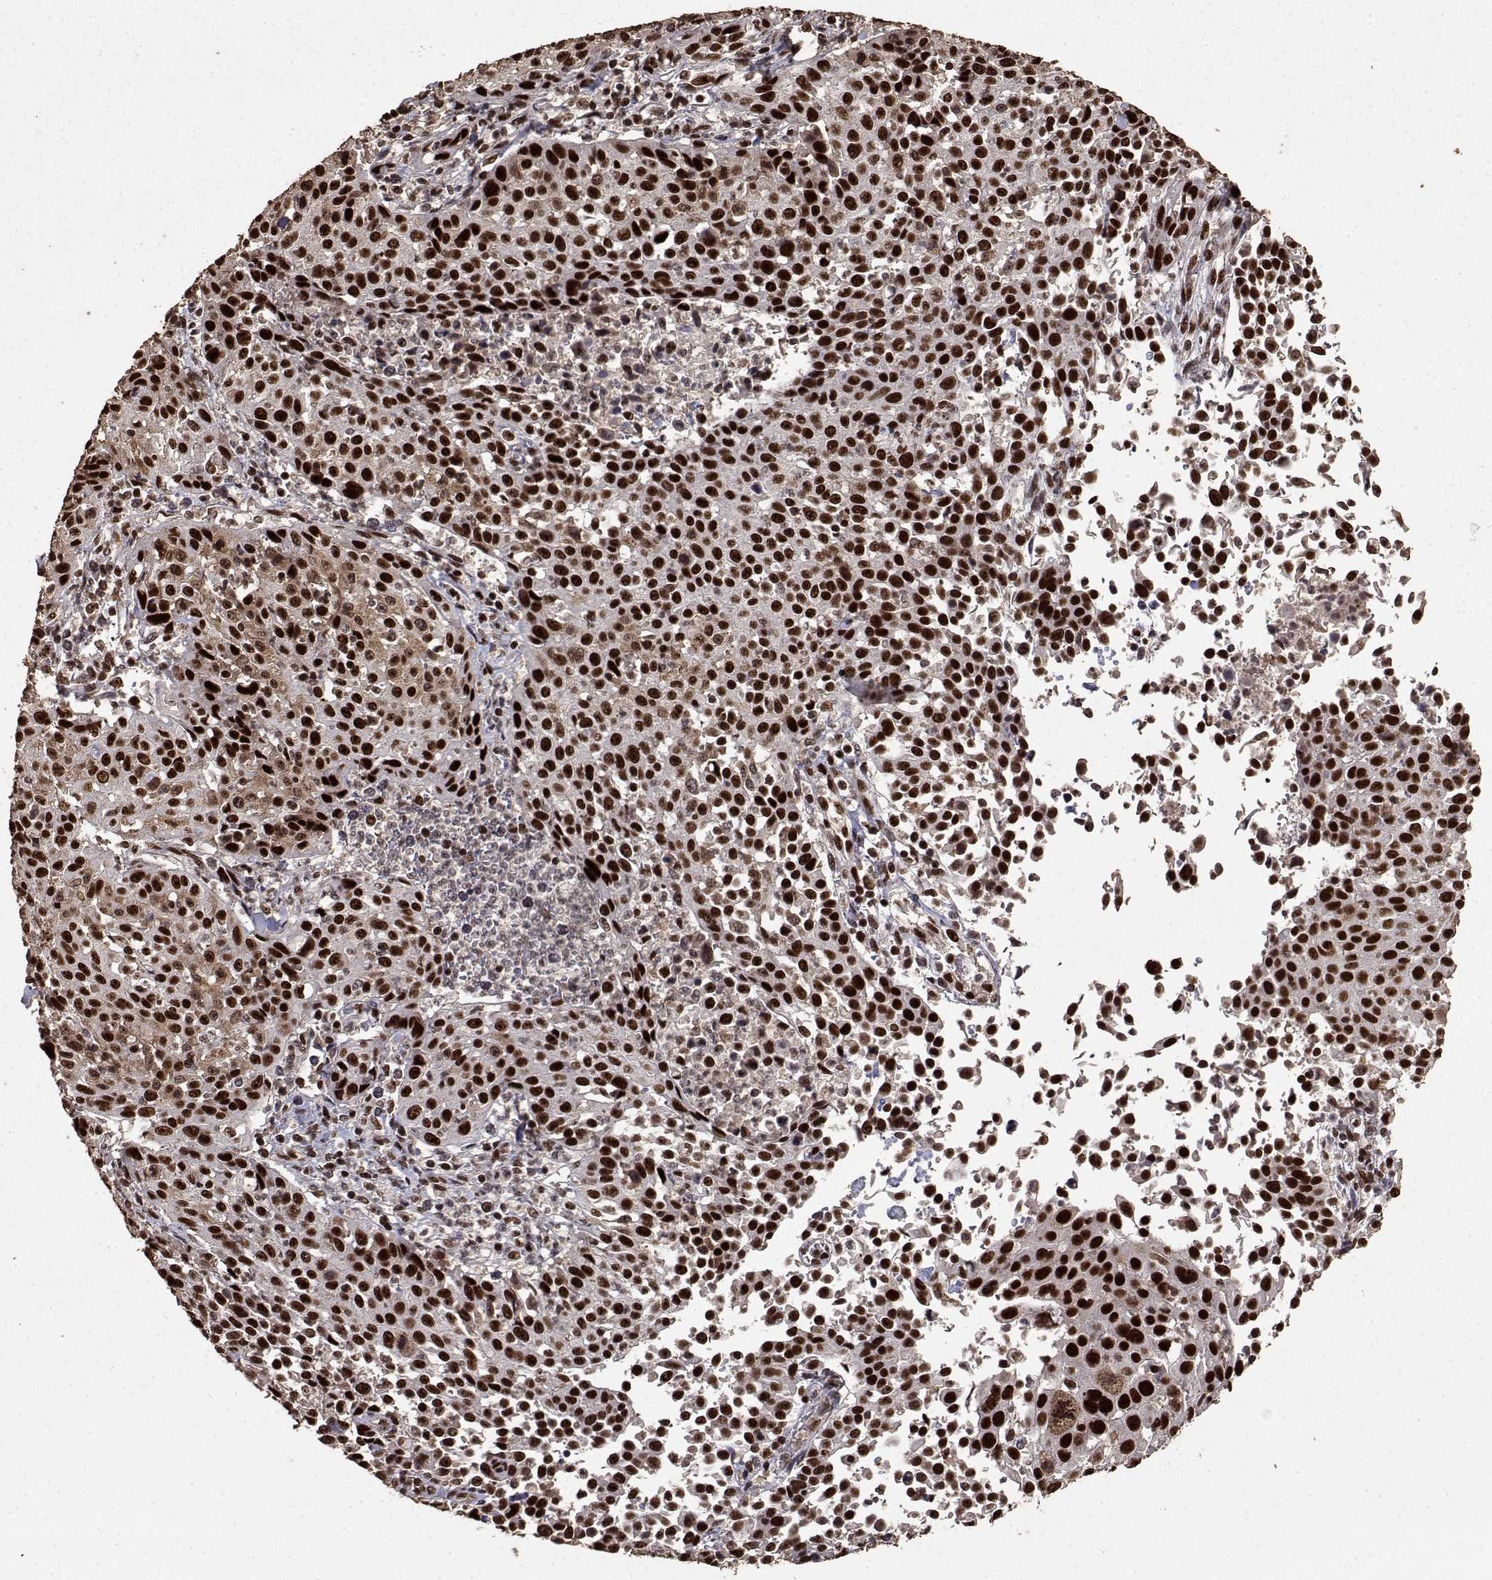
{"staining": {"intensity": "strong", "quantity": ">75%", "location": "nuclear"}, "tissue": "cervical cancer", "cell_type": "Tumor cells", "image_type": "cancer", "snomed": [{"axis": "morphology", "description": "Squamous cell carcinoma, NOS"}, {"axis": "topography", "description": "Cervix"}], "caption": "Immunohistochemistry (DAB (3,3'-diaminobenzidine)) staining of cervical cancer (squamous cell carcinoma) reveals strong nuclear protein positivity in about >75% of tumor cells. (brown staining indicates protein expression, while blue staining denotes nuclei).", "gene": "TOE1", "patient": {"sex": "female", "age": 26}}